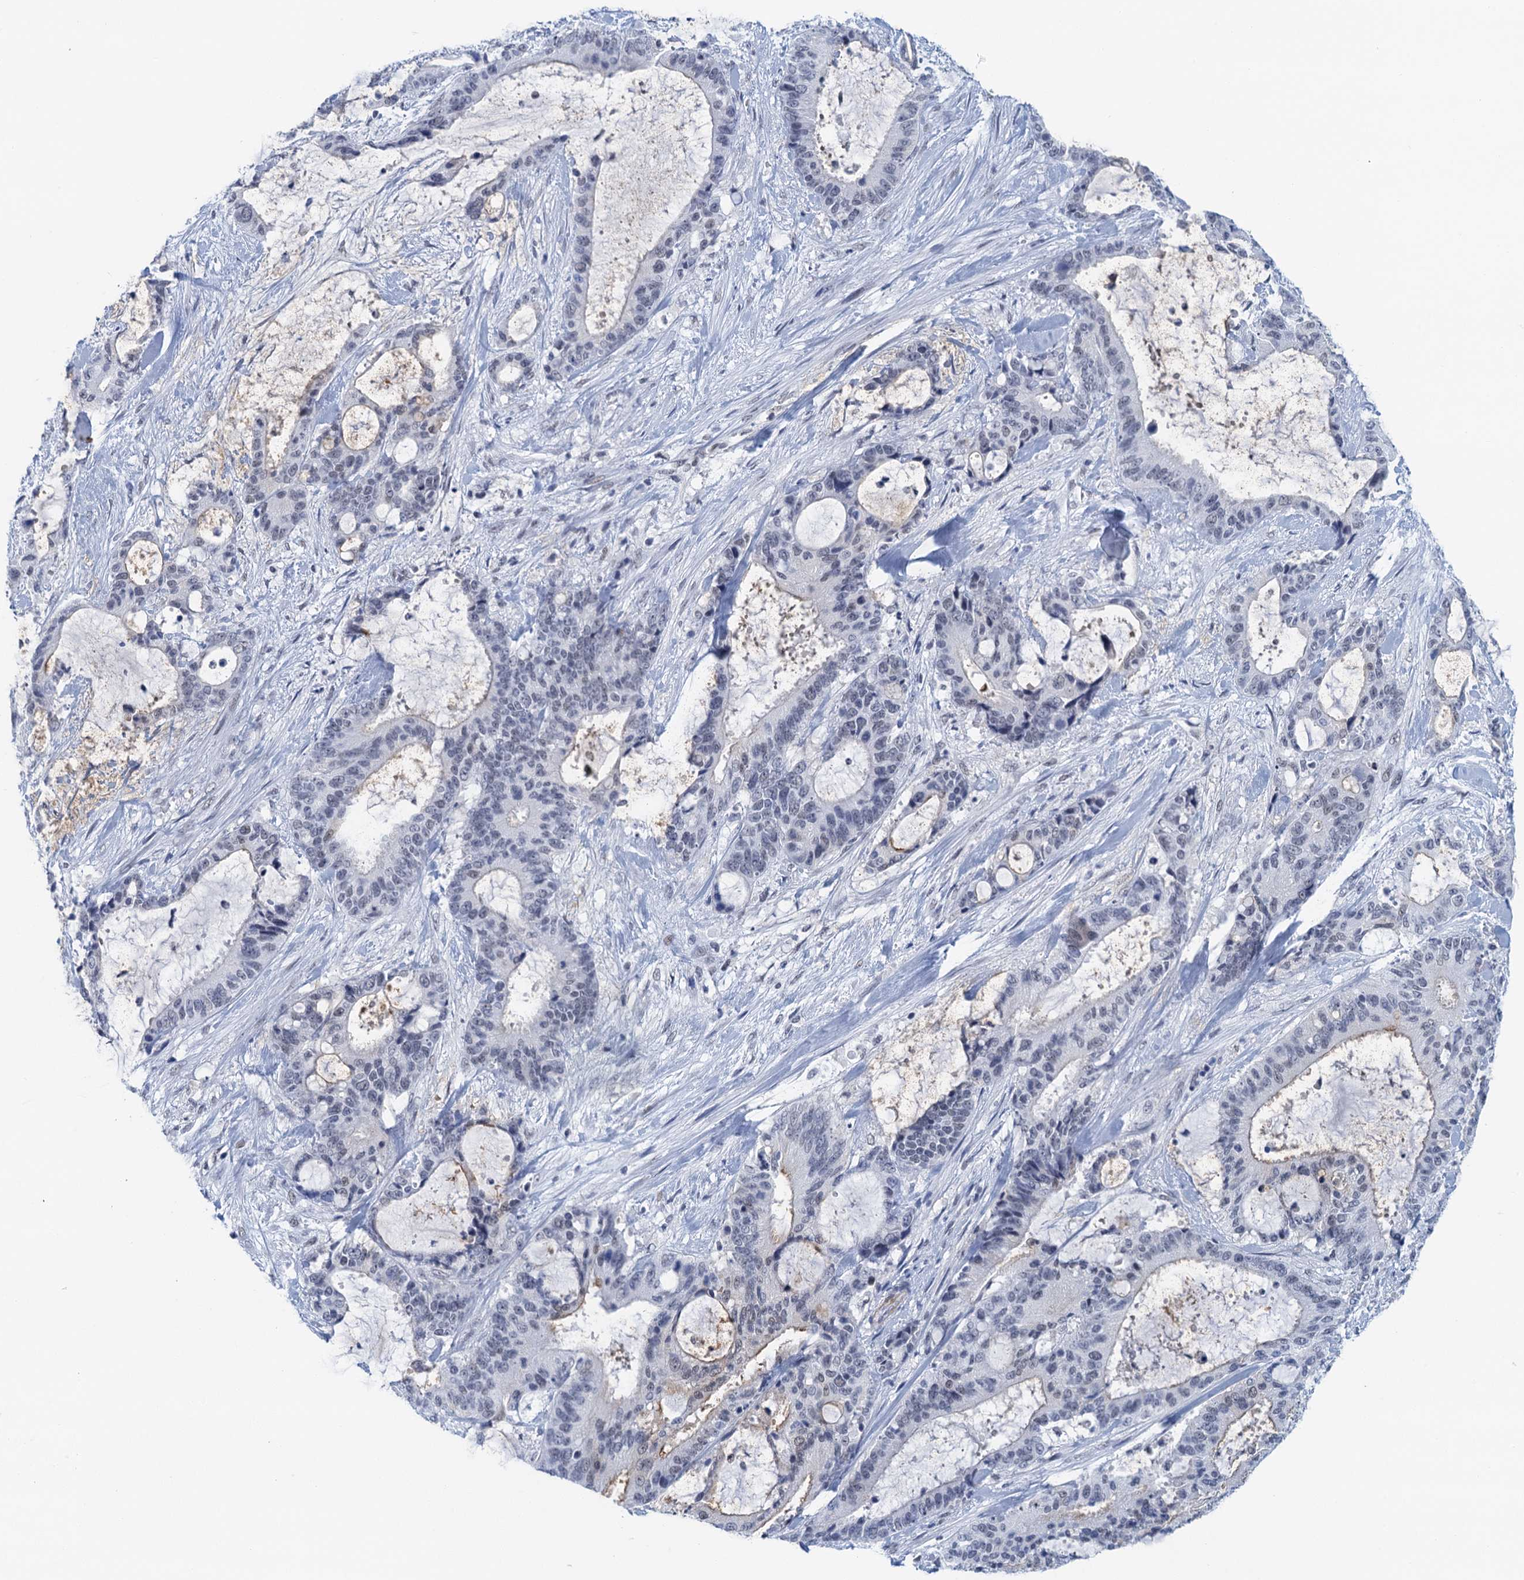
{"staining": {"intensity": "negative", "quantity": "none", "location": "none"}, "tissue": "liver cancer", "cell_type": "Tumor cells", "image_type": "cancer", "snomed": [{"axis": "morphology", "description": "Normal tissue, NOS"}, {"axis": "morphology", "description": "Cholangiocarcinoma"}, {"axis": "topography", "description": "Liver"}, {"axis": "topography", "description": "Peripheral nerve tissue"}], "caption": "DAB immunohistochemical staining of liver cancer (cholangiocarcinoma) reveals no significant staining in tumor cells.", "gene": "EPS8L1", "patient": {"sex": "female", "age": 73}}